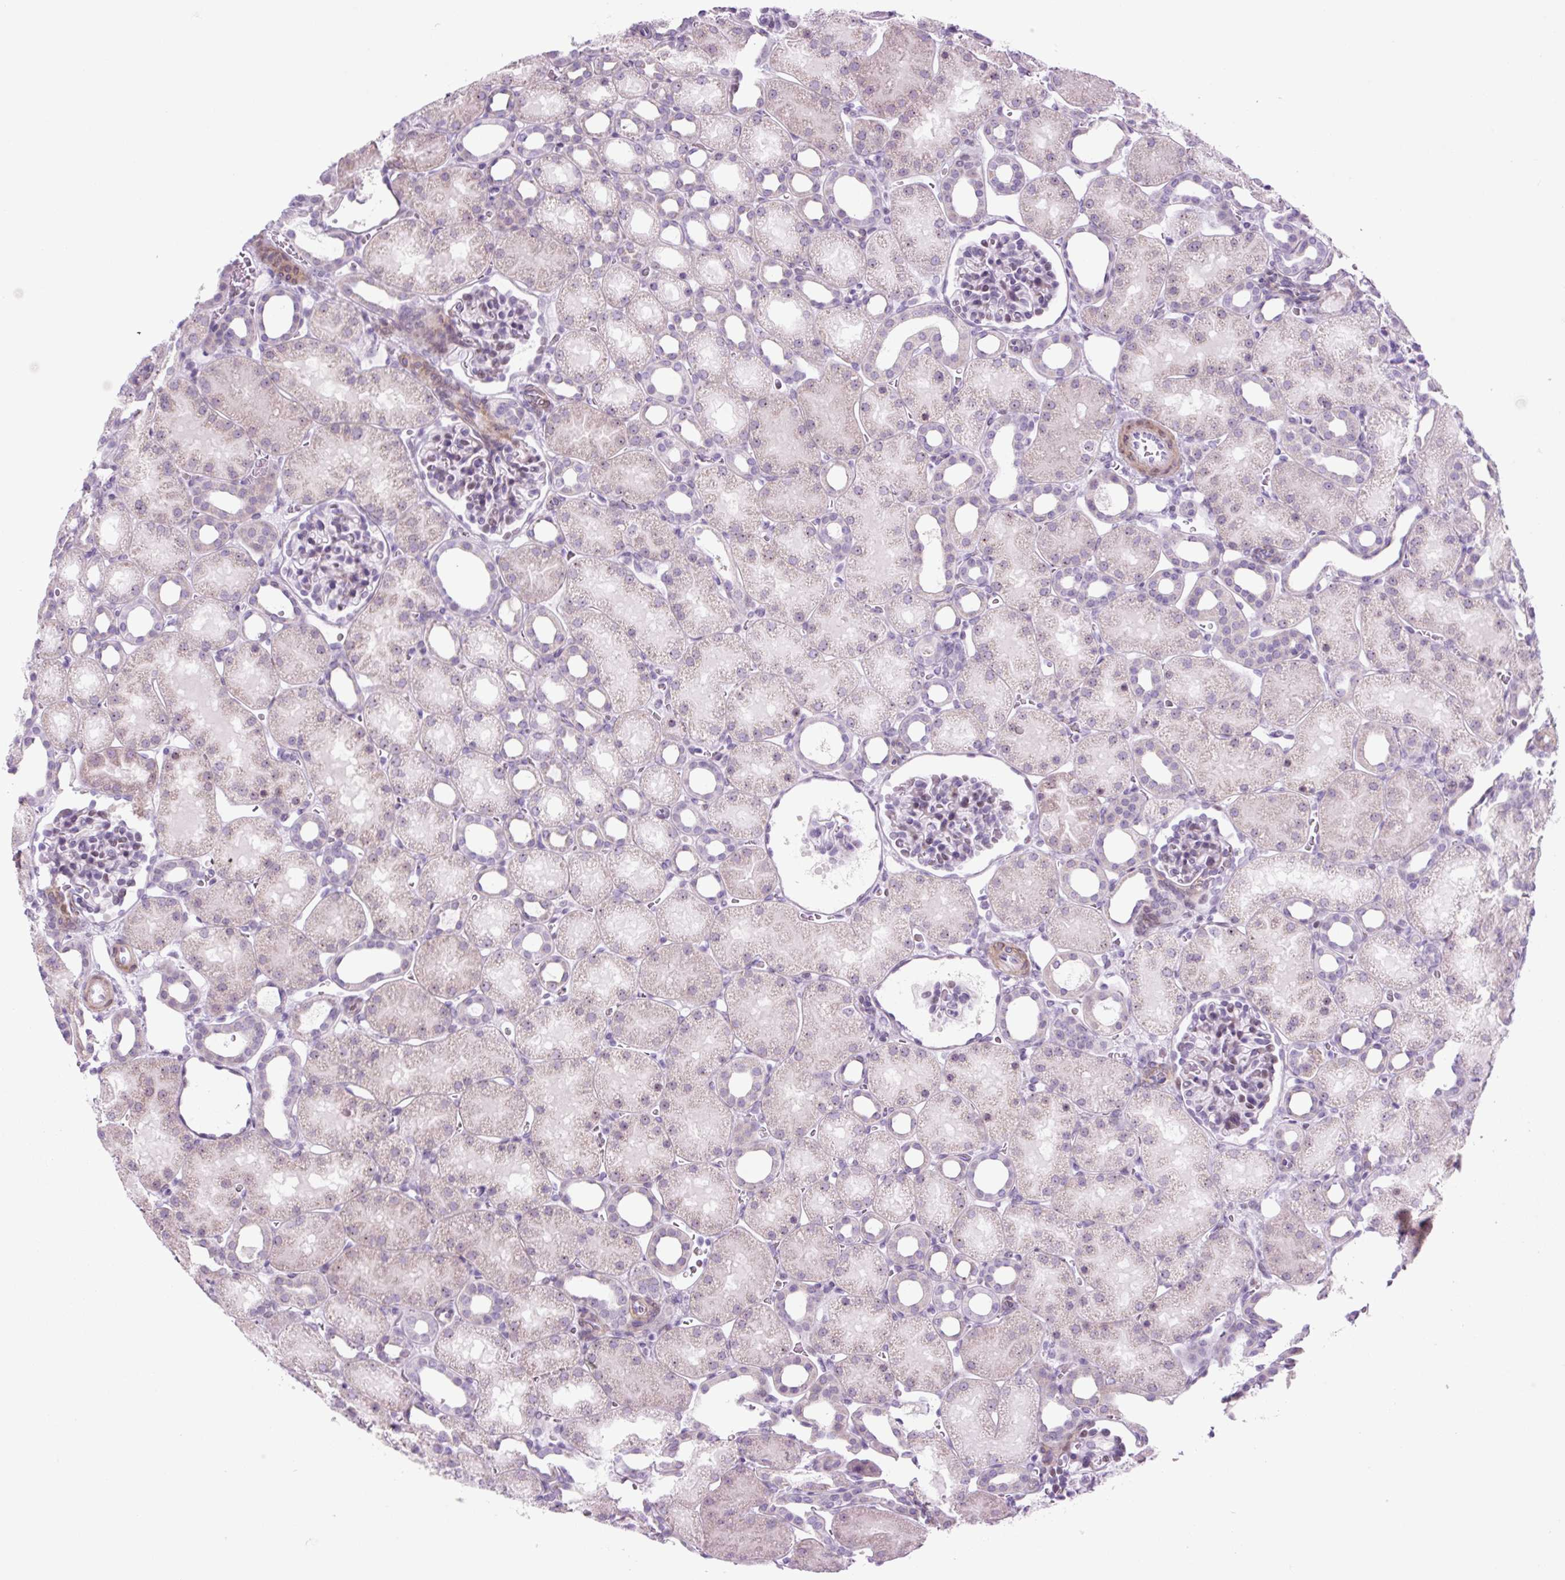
{"staining": {"intensity": "negative", "quantity": "none", "location": "none"}, "tissue": "kidney", "cell_type": "Cells in glomeruli", "image_type": "normal", "snomed": [{"axis": "morphology", "description": "Normal tissue, NOS"}, {"axis": "topography", "description": "Kidney"}], "caption": "Cells in glomeruli are negative for brown protein staining in unremarkable kidney. (Brightfield microscopy of DAB immunohistochemistry at high magnification).", "gene": "RRS1", "patient": {"sex": "male", "age": 2}}